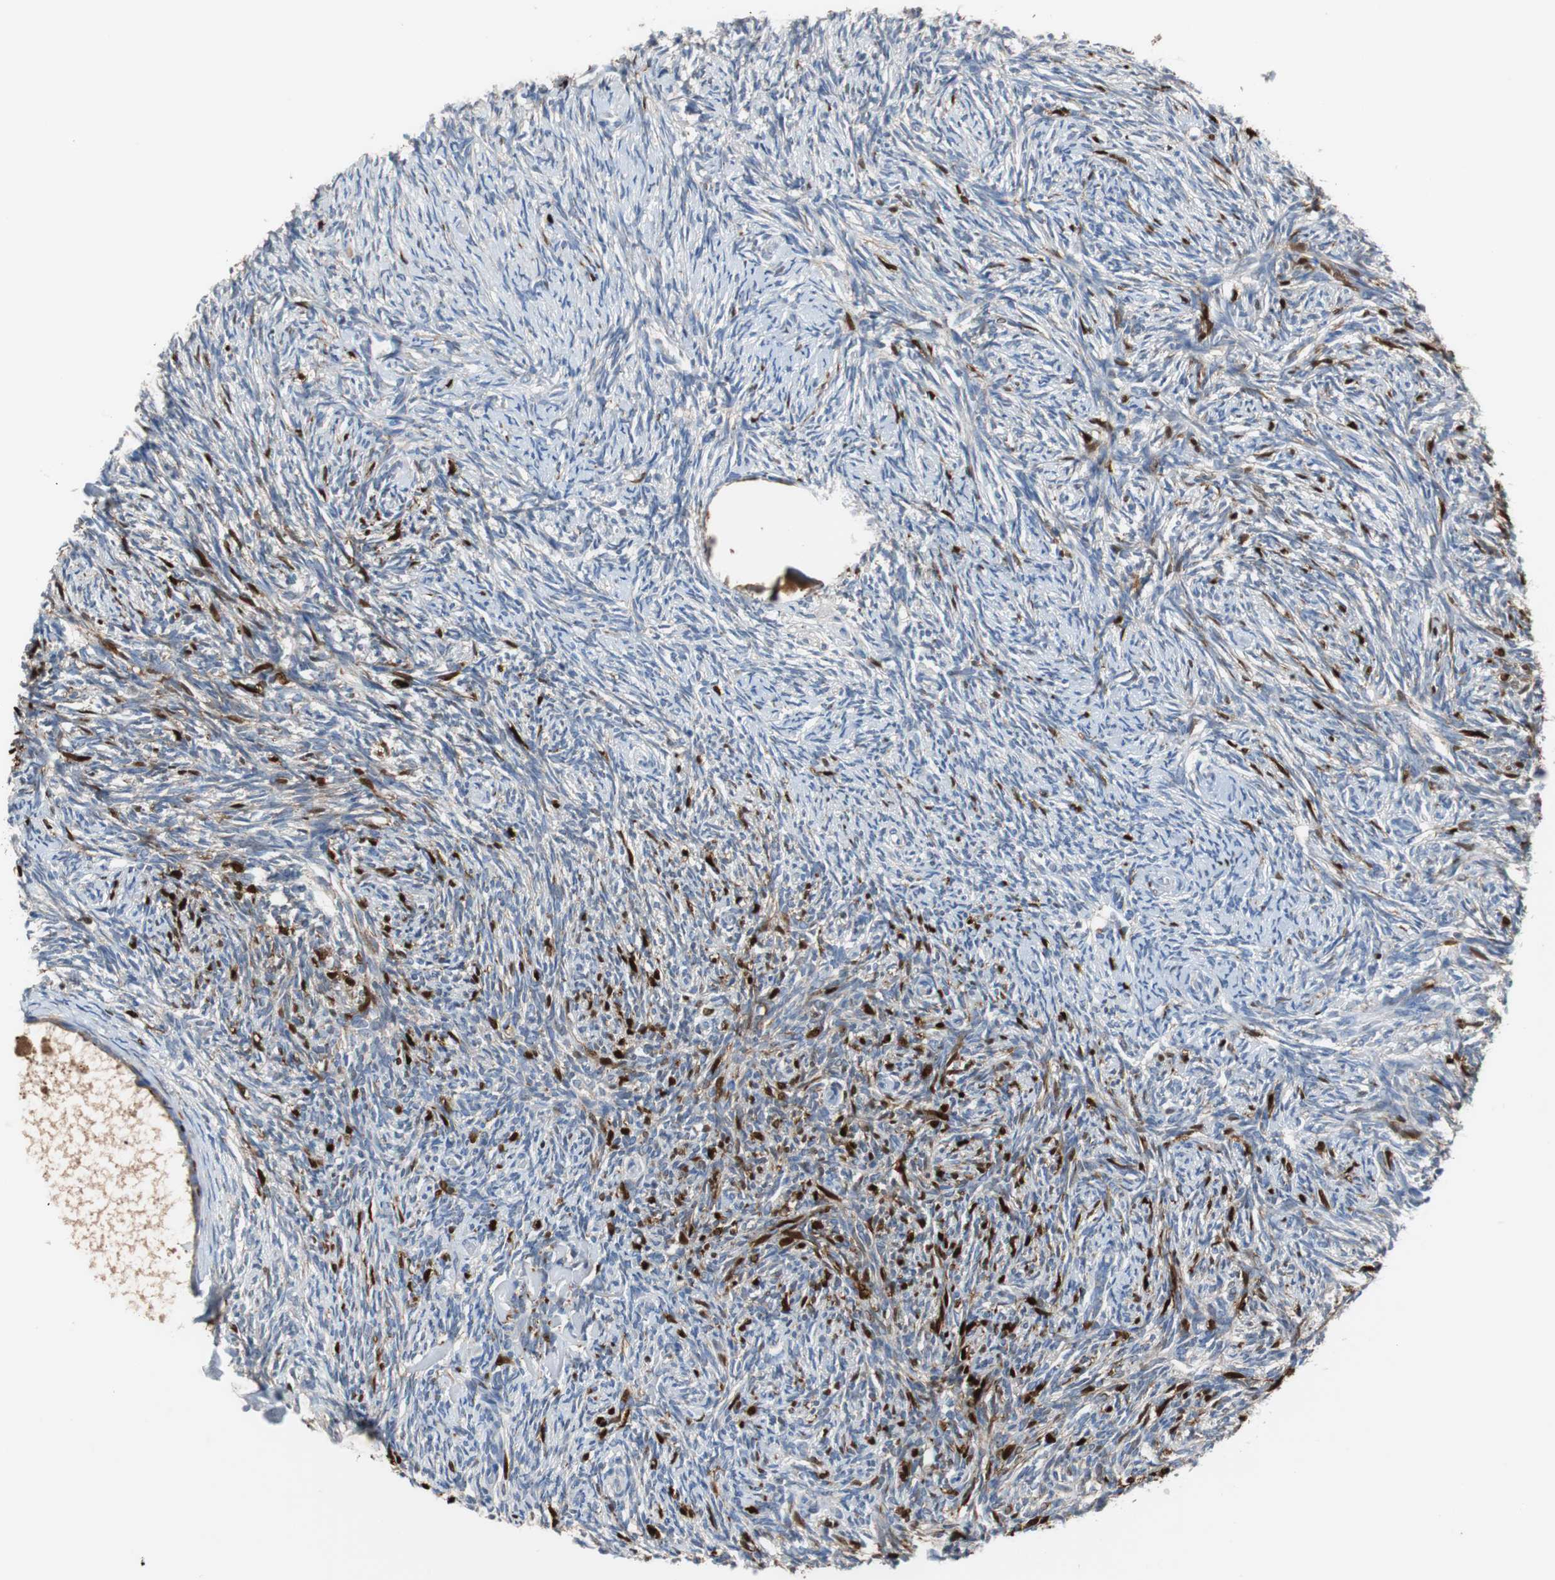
{"staining": {"intensity": "strong", "quantity": "<25%", "location": "cytoplasmic/membranous,nuclear"}, "tissue": "ovary", "cell_type": "Ovarian stroma cells", "image_type": "normal", "snomed": [{"axis": "morphology", "description": "Normal tissue, NOS"}, {"axis": "topography", "description": "Ovary"}], "caption": "DAB (3,3'-diaminobenzidine) immunohistochemical staining of unremarkable ovary reveals strong cytoplasmic/membranous,nuclear protein staining in approximately <25% of ovarian stroma cells.", "gene": "CALB2", "patient": {"sex": "female", "age": 60}}